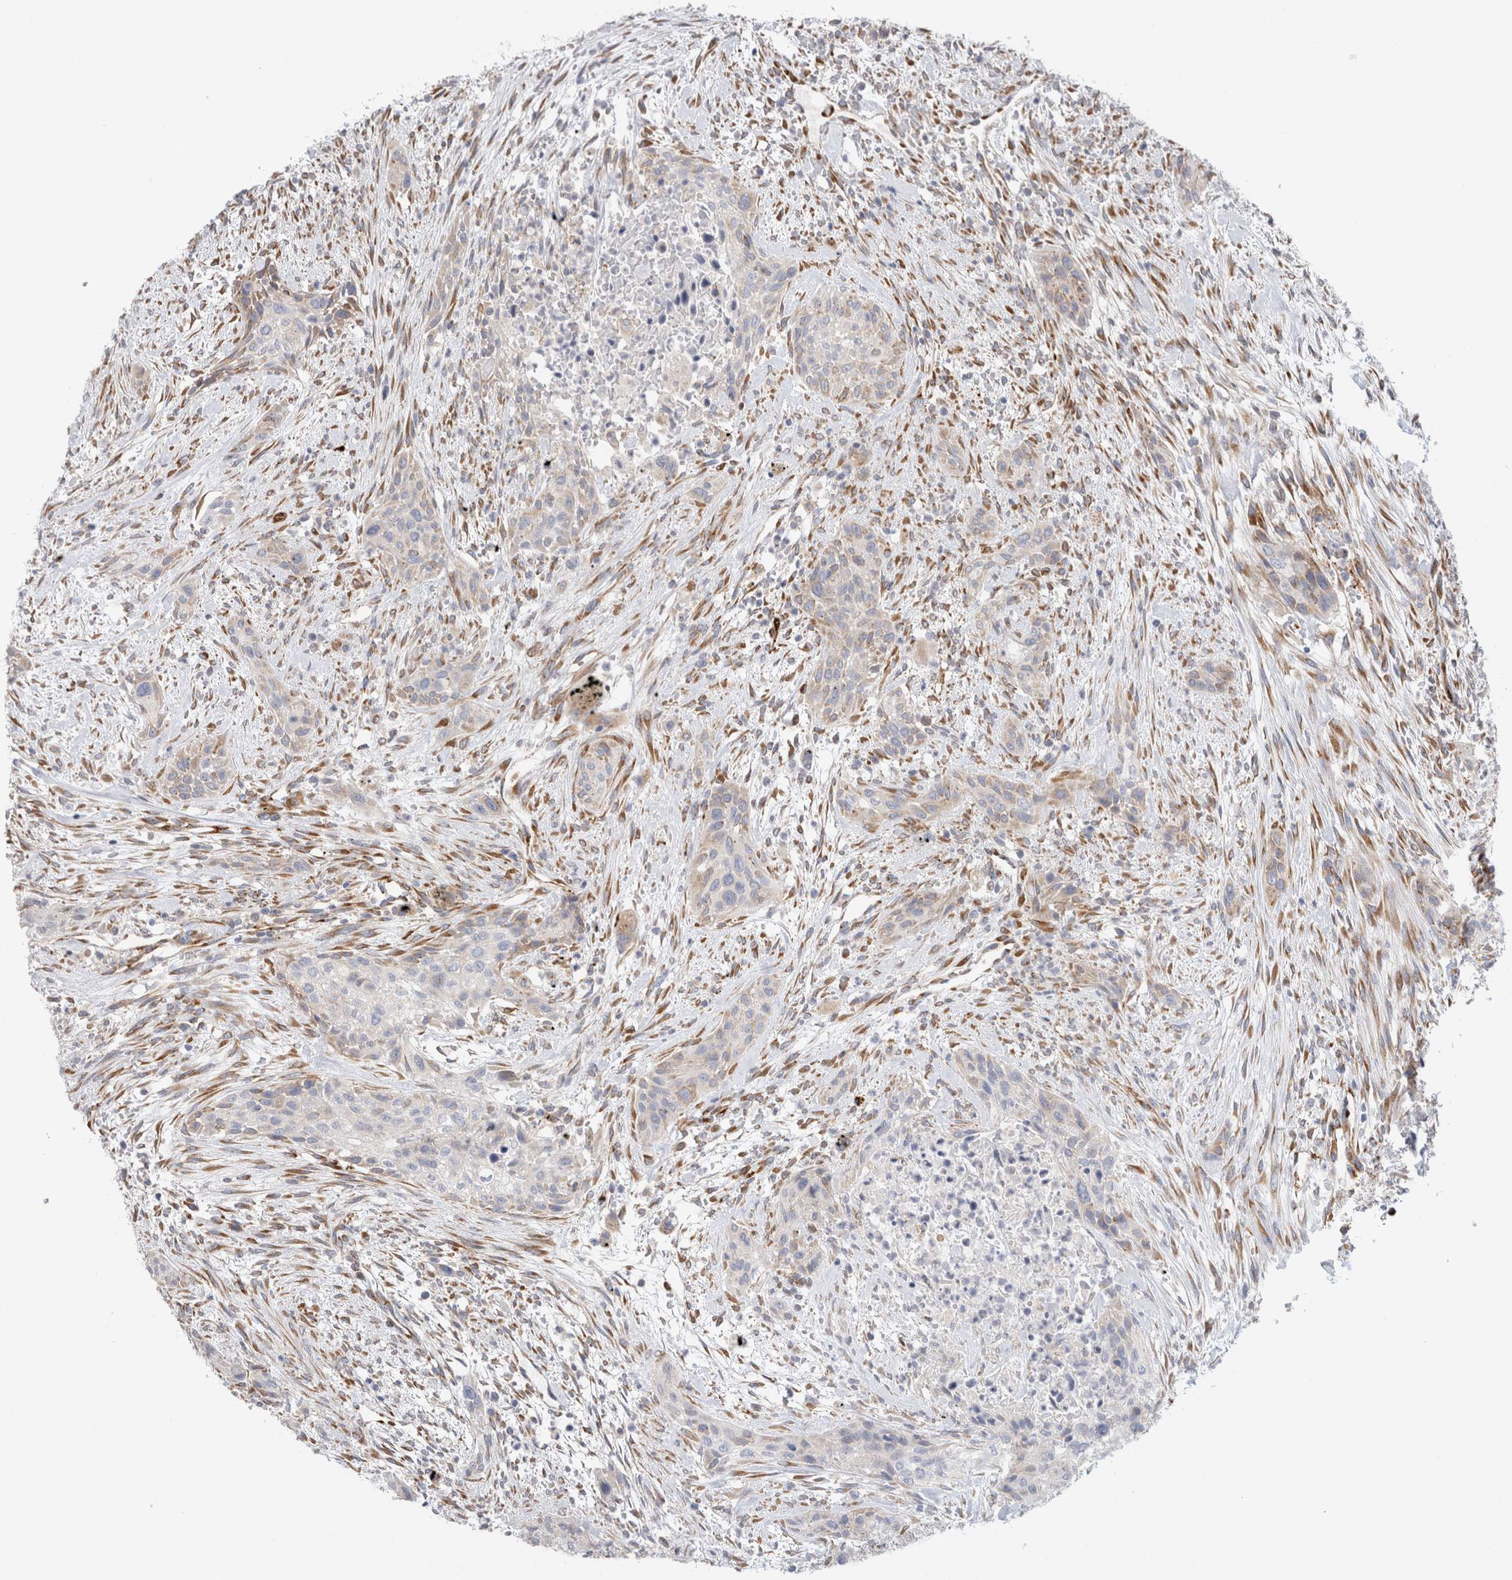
{"staining": {"intensity": "weak", "quantity": "25%-75%", "location": "cytoplasmic/membranous"}, "tissue": "urothelial cancer", "cell_type": "Tumor cells", "image_type": "cancer", "snomed": [{"axis": "morphology", "description": "Urothelial carcinoma, High grade"}, {"axis": "topography", "description": "Urinary bladder"}], "caption": "Urothelial carcinoma (high-grade) stained with immunohistochemistry (IHC) displays weak cytoplasmic/membranous expression in approximately 25%-75% of tumor cells.", "gene": "CNPY4", "patient": {"sex": "male", "age": 35}}